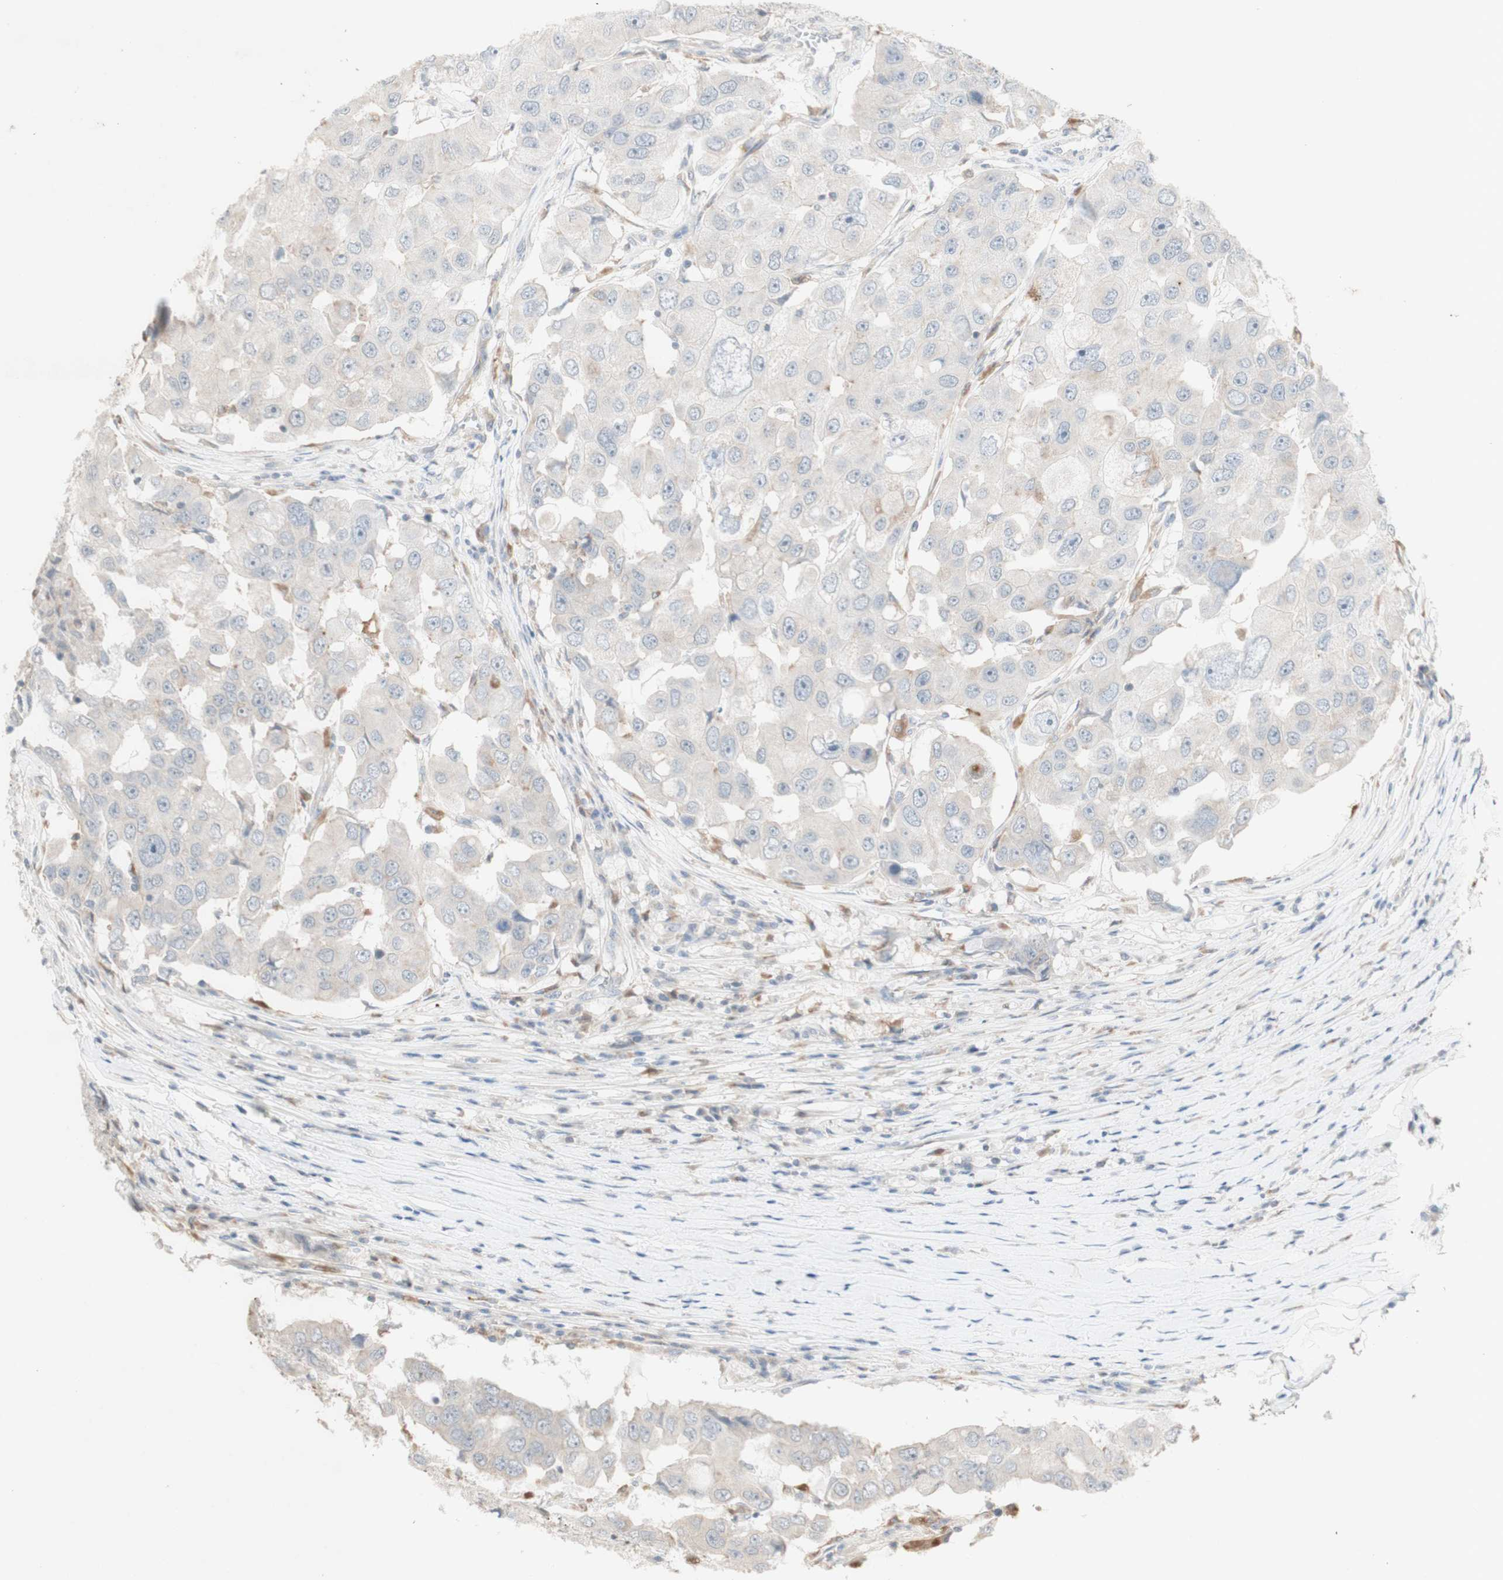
{"staining": {"intensity": "negative", "quantity": "none", "location": "none"}, "tissue": "breast cancer", "cell_type": "Tumor cells", "image_type": "cancer", "snomed": [{"axis": "morphology", "description": "Duct carcinoma"}, {"axis": "topography", "description": "Breast"}], "caption": "Protein analysis of breast cancer (intraductal carcinoma) demonstrates no significant expression in tumor cells. The staining was performed using DAB to visualize the protein expression in brown, while the nuclei were stained in blue with hematoxylin (Magnification: 20x).", "gene": "ATP6V1B1", "patient": {"sex": "female", "age": 27}}